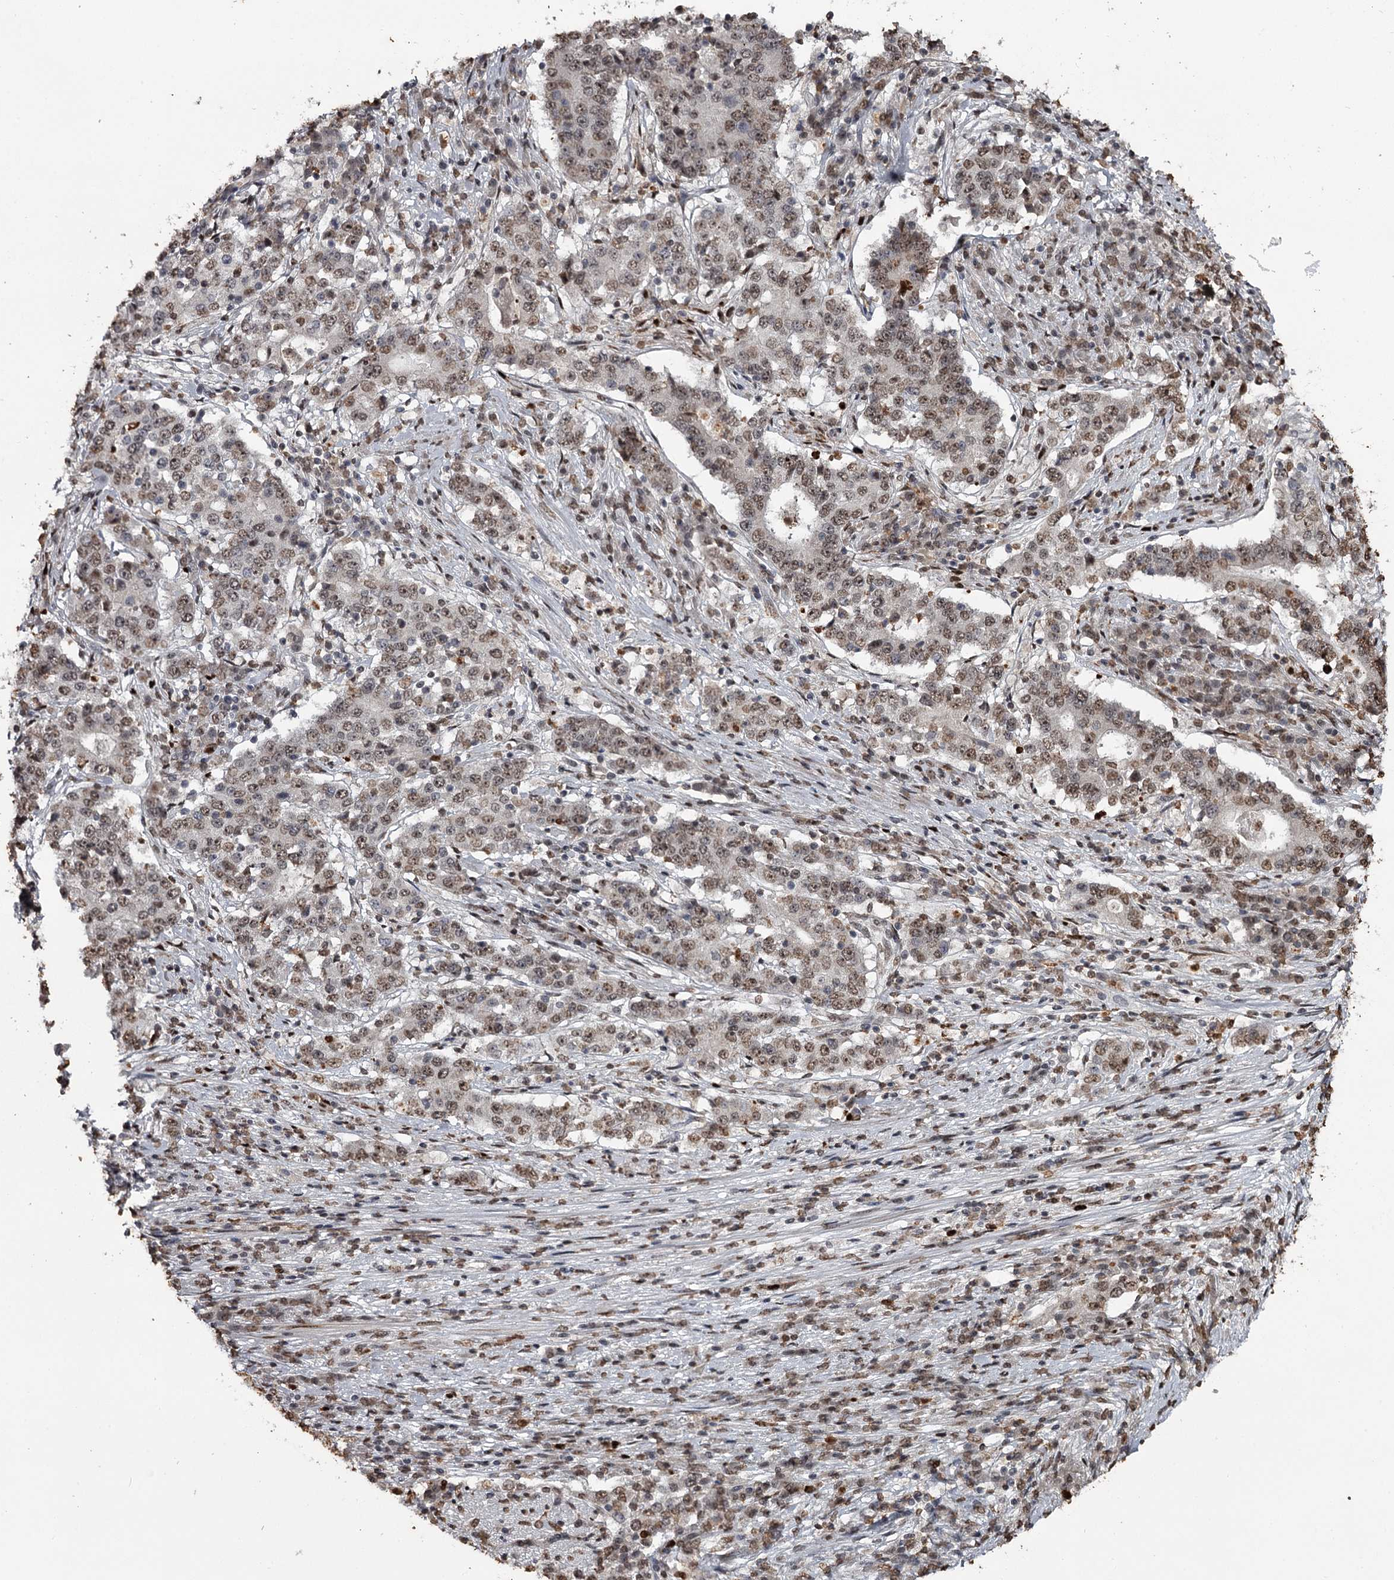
{"staining": {"intensity": "moderate", "quantity": ">75%", "location": "nuclear"}, "tissue": "stomach cancer", "cell_type": "Tumor cells", "image_type": "cancer", "snomed": [{"axis": "morphology", "description": "Adenocarcinoma, NOS"}, {"axis": "topography", "description": "Stomach"}], "caption": "IHC of adenocarcinoma (stomach) reveals medium levels of moderate nuclear staining in approximately >75% of tumor cells. (DAB (3,3'-diaminobenzidine) = brown stain, brightfield microscopy at high magnification).", "gene": "THYN1", "patient": {"sex": "male", "age": 59}}